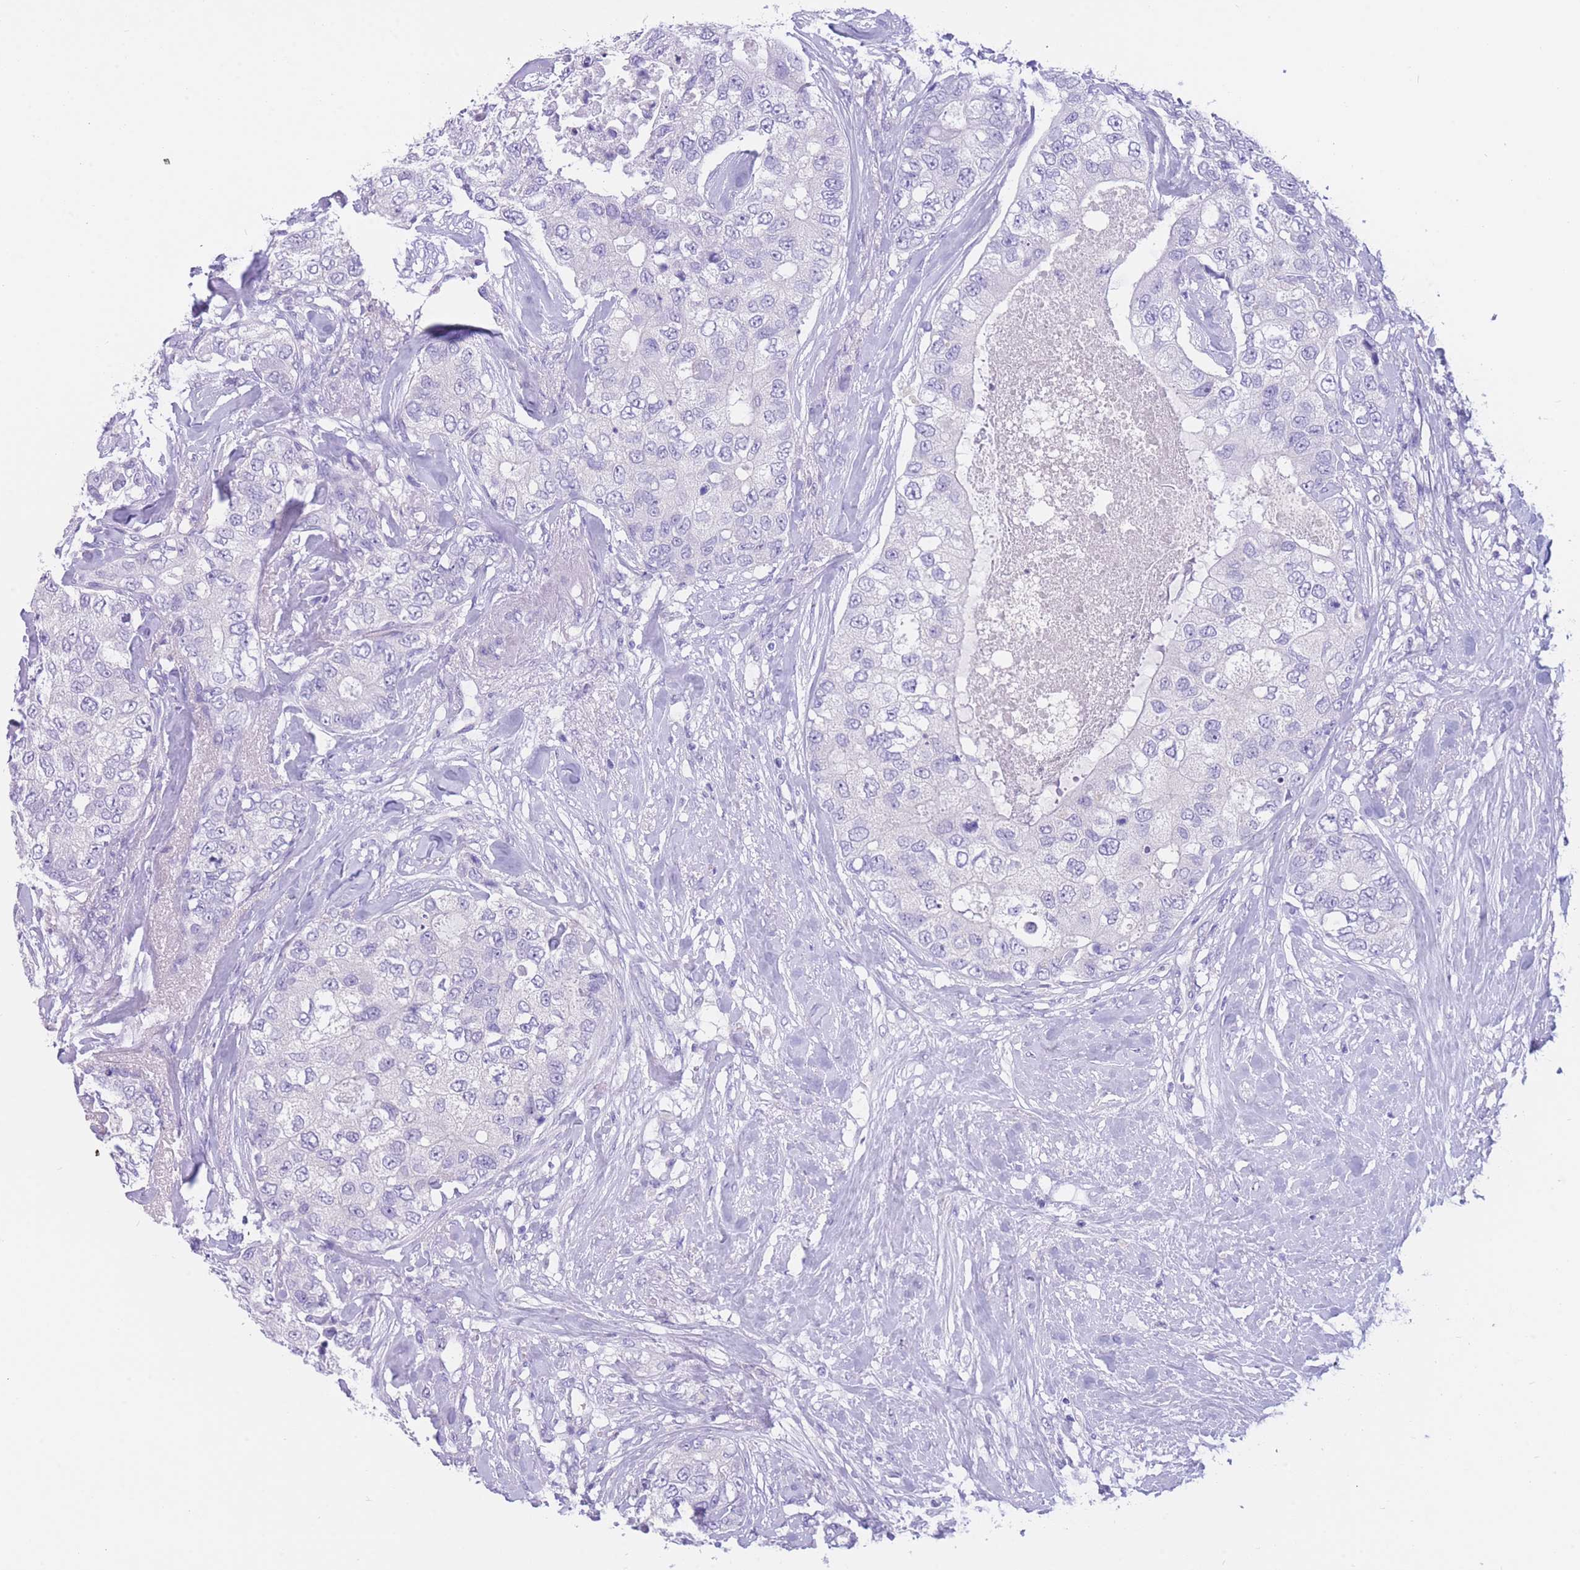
{"staining": {"intensity": "negative", "quantity": "none", "location": "none"}, "tissue": "breast cancer", "cell_type": "Tumor cells", "image_type": "cancer", "snomed": [{"axis": "morphology", "description": "Duct carcinoma"}, {"axis": "topography", "description": "Breast"}], "caption": "Immunohistochemistry micrograph of breast intraductal carcinoma stained for a protein (brown), which shows no positivity in tumor cells.", "gene": "SULT1A1", "patient": {"sex": "female", "age": 62}}